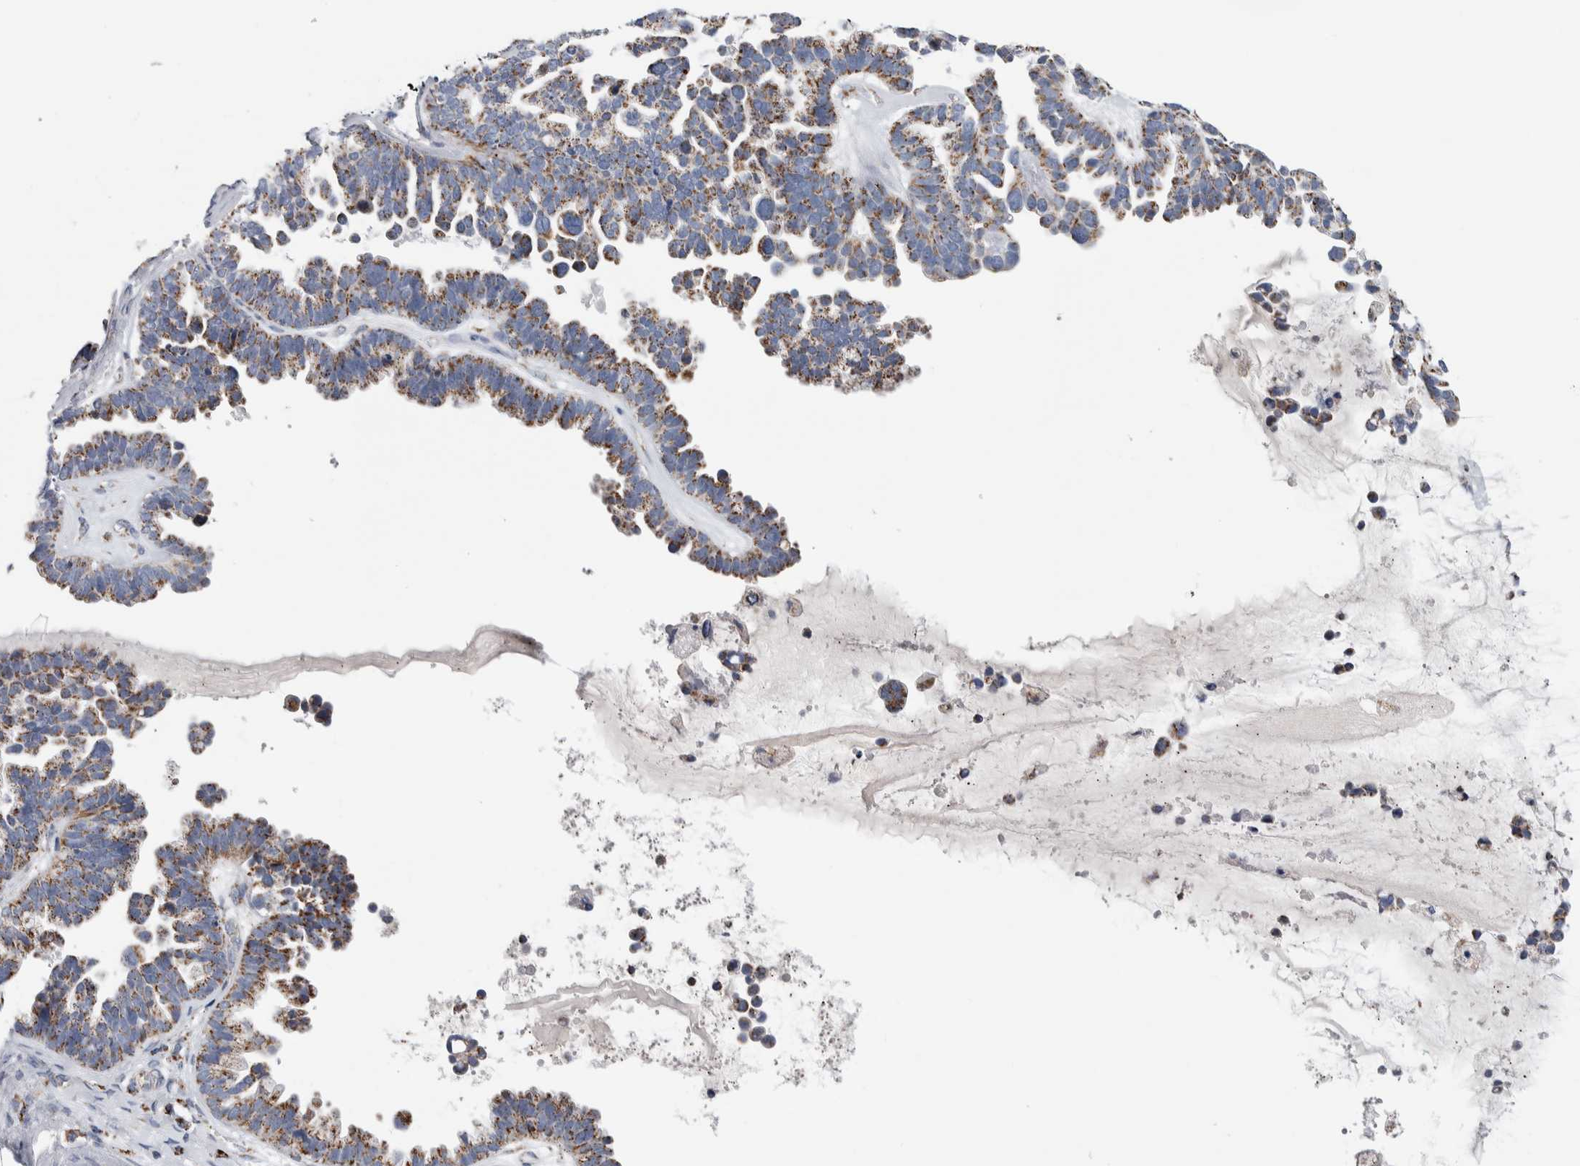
{"staining": {"intensity": "moderate", "quantity": "25%-75%", "location": "cytoplasmic/membranous"}, "tissue": "ovarian cancer", "cell_type": "Tumor cells", "image_type": "cancer", "snomed": [{"axis": "morphology", "description": "Cystadenocarcinoma, serous, NOS"}, {"axis": "topography", "description": "Ovary"}], "caption": "Protein expression analysis of serous cystadenocarcinoma (ovarian) shows moderate cytoplasmic/membranous positivity in about 25%-75% of tumor cells. (brown staining indicates protein expression, while blue staining denotes nuclei).", "gene": "ETFA", "patient": {"sex": "female", "age": 56}}